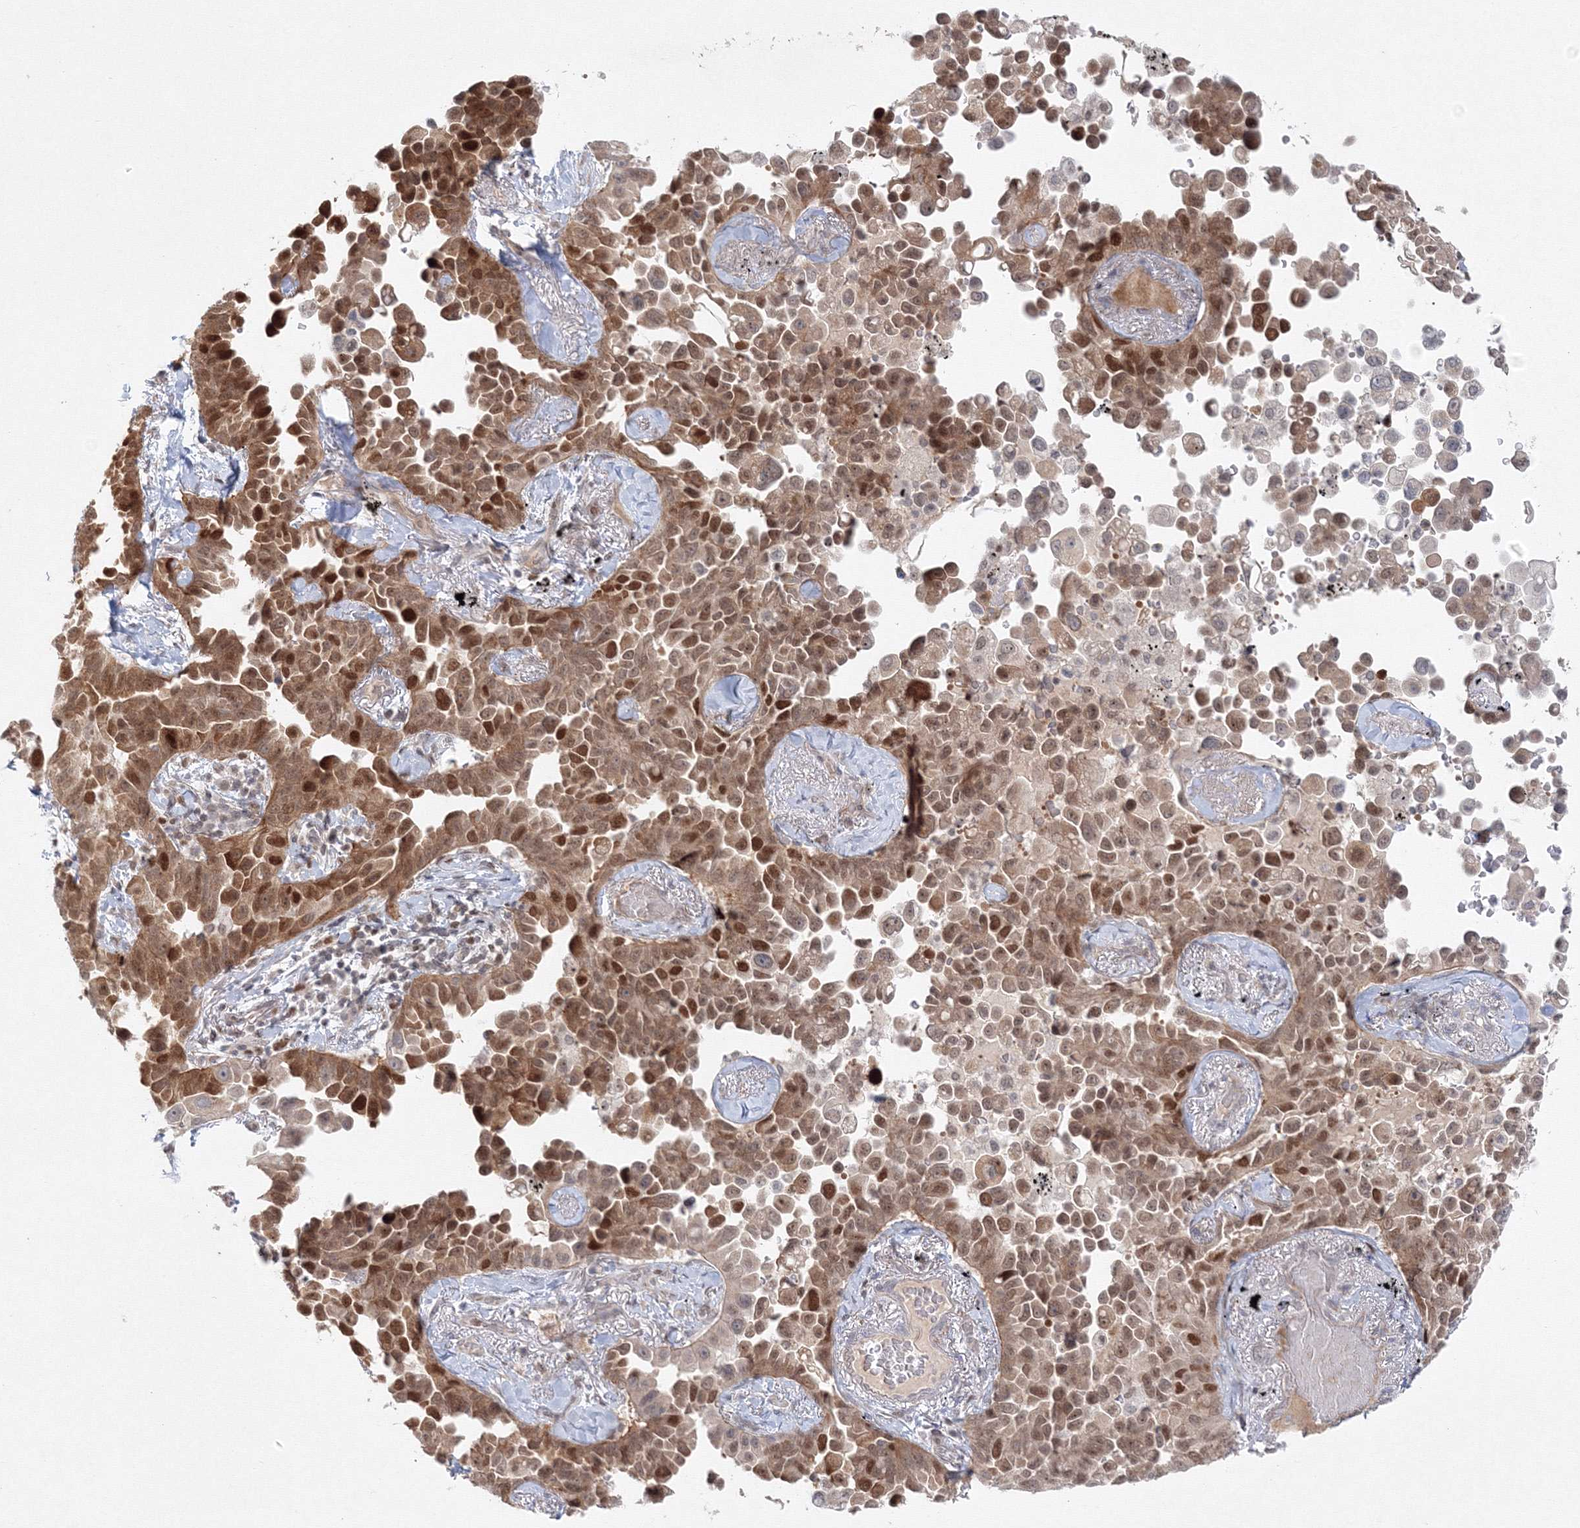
{"staining": {"intensity": "moderate", "quantity": "25%-75%", "location": "cytoplasmic/membranous,nuclear"}, "tissue": "lung cancer", "cell_type": "Tumor cells", "image_type": "cancer", "snomed": [{"axis": "morphology", "description": "Adenocarcinoma, NOS"}, {"axis": "topography", "description": "Lung"}], "caption": "Brown immunohistochemical staining in lung adenocarcinoma displays moderate cytoplasmic/membranous and nuclear expression in approximately 25%-75% of tumor cells.", "gene": "KIF4A", "patient": {"sex": "female", "age": 67}}